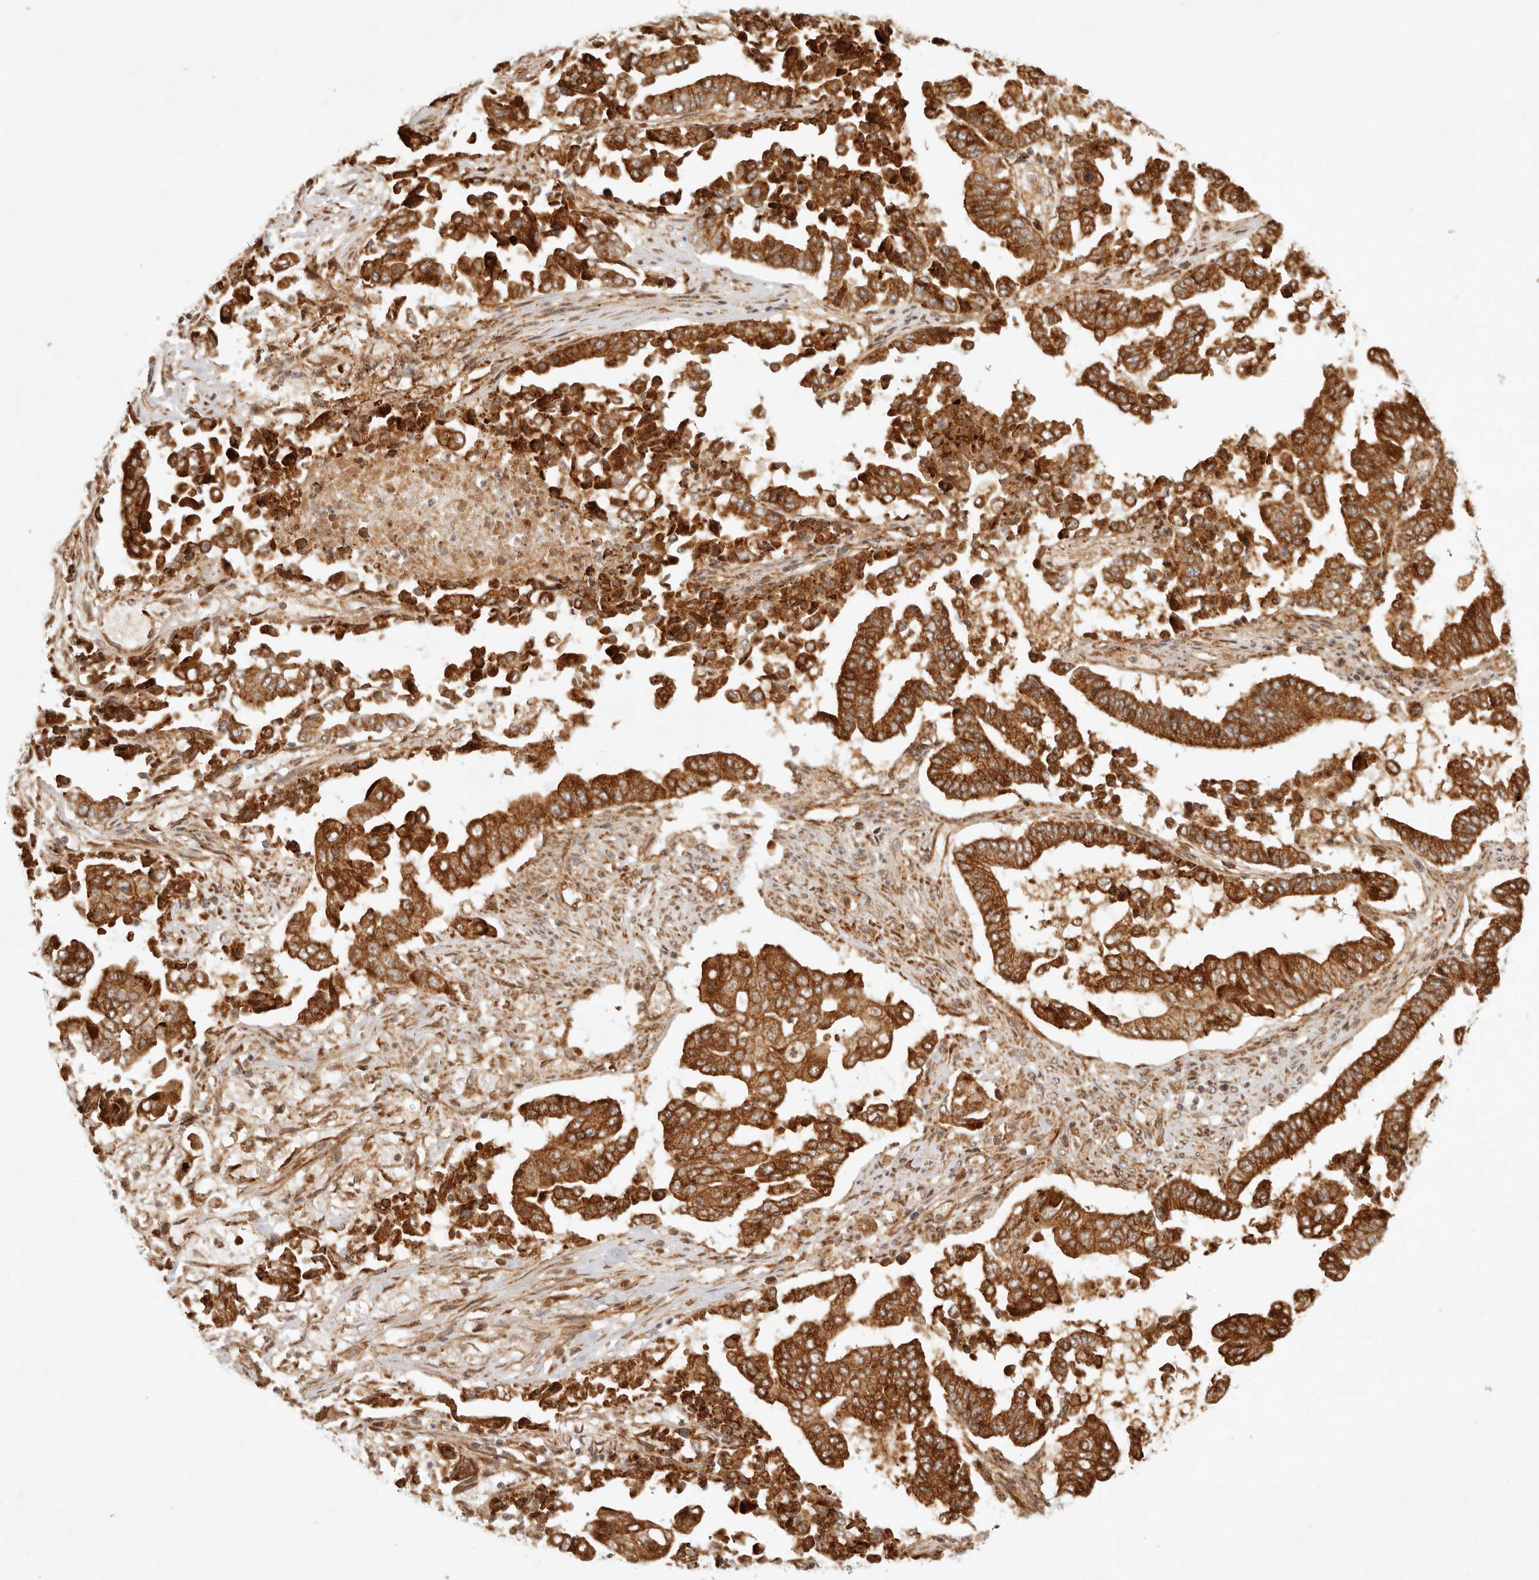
{"staining": {"intensity": "strong", "quantity": ">75%", "location": "cytoplasmic/membranous"}, "tissue": "pancreatic cancer", "cell_type": "Tumor cells", "image_type": "cancer", "snomed": [{"axis": "morphology", "description": "Adenocarcinoma, NOS"}, {"axis": "topography", "description": "Pancreas"}], "caption": "Pancreatic cancer tissue reveals strong cytoplasmic/membranous expression in approximately >75% of tumor cells", "gene": "KLHL38", "patient": {"sex": "female", "age": 77}}